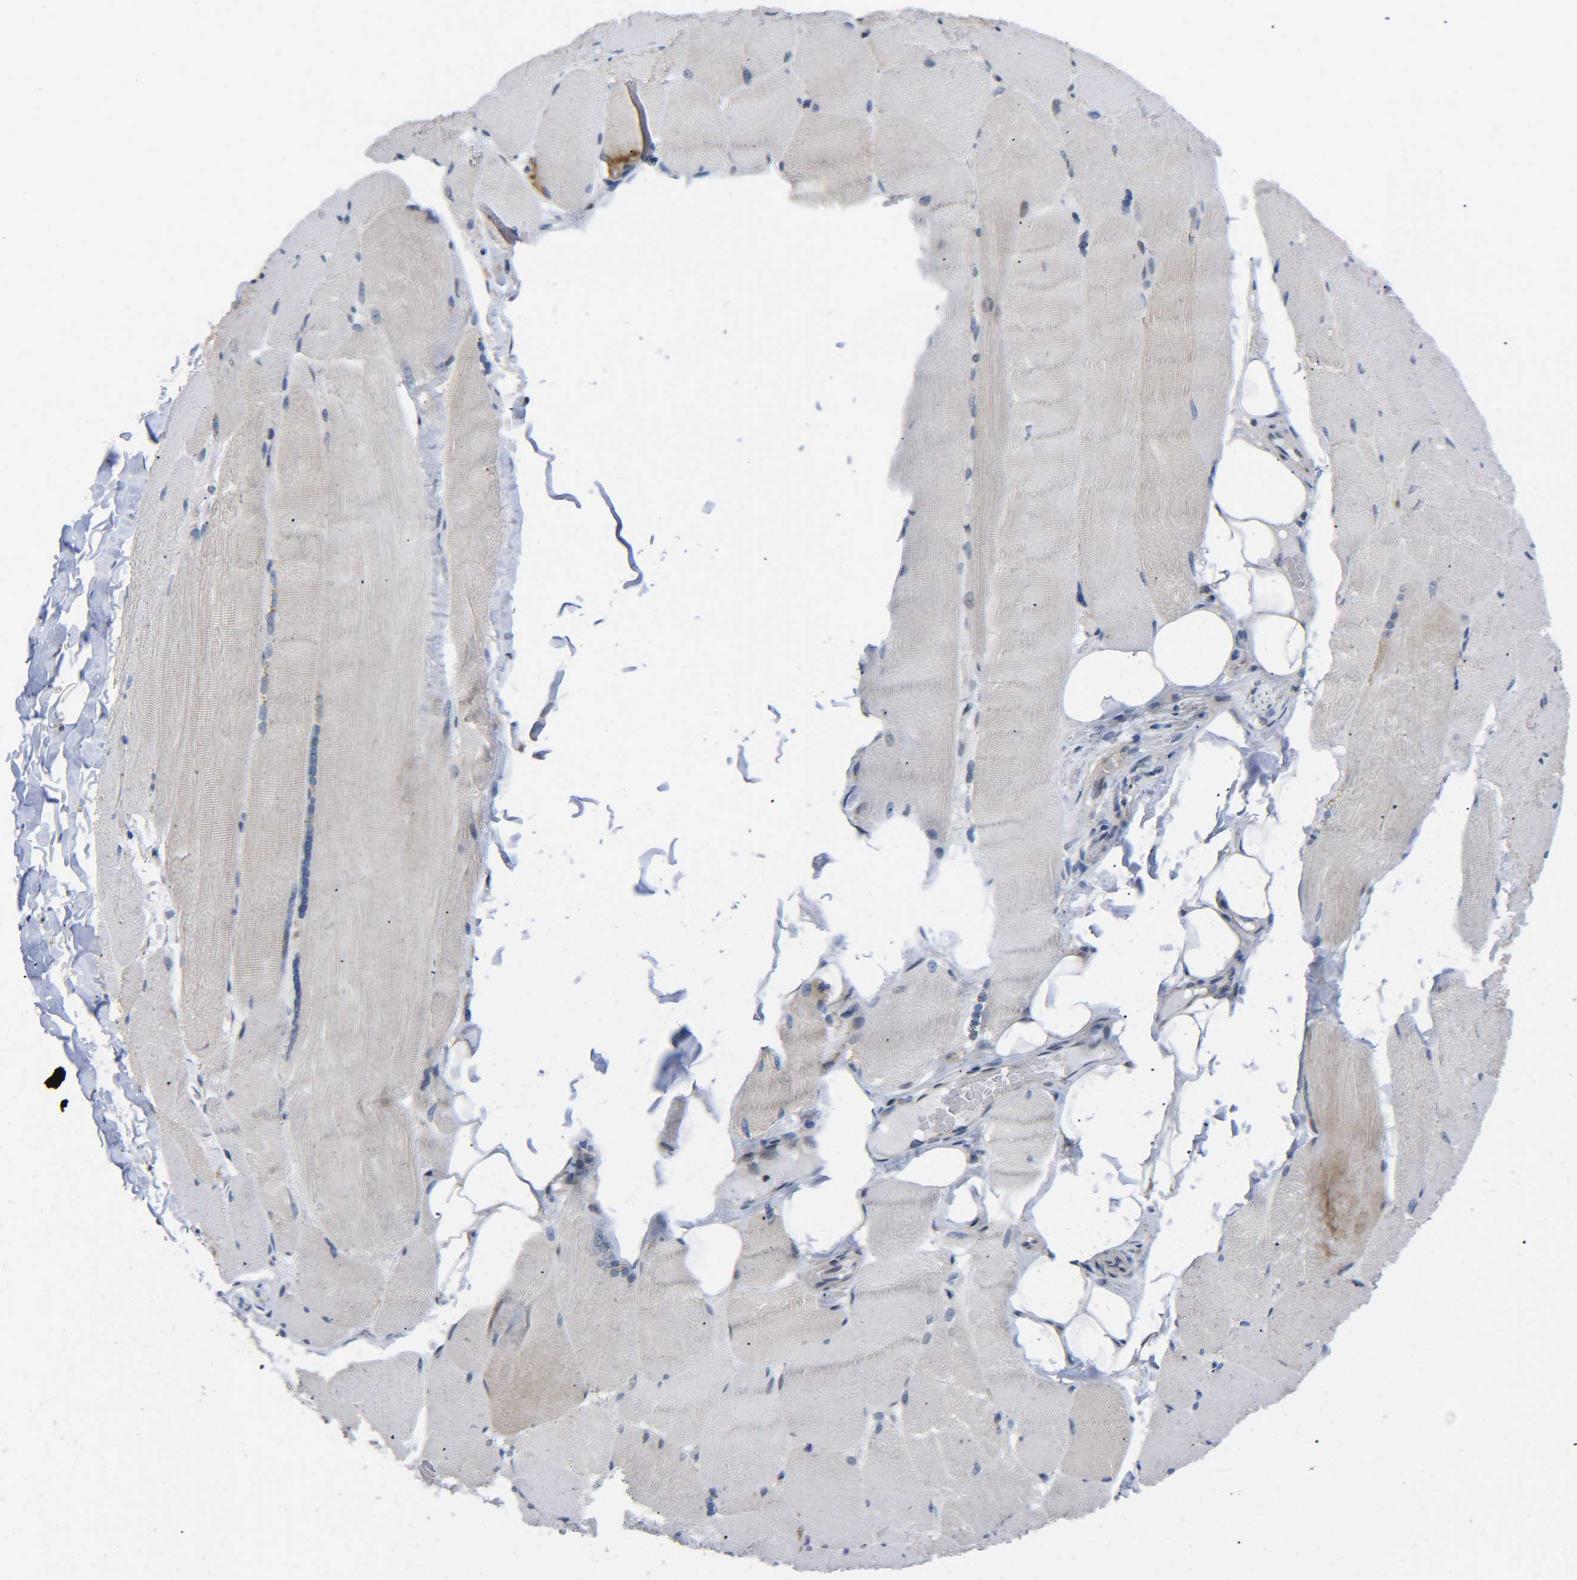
{"staining": {"intensity": "negative", "quantity": "none", "location": "none"}, "tissue": "skeletal muscle", "cell_type": "Myocytes", "image_type": "normal", "snomed": [{"axis": "morphology", "description": "Normal tissue, NOS"}, {"axis": "topography", "description": "Skin"}, {"axis": "topography", "description": "Skeletal muscle"}], "caption": "A high-resolution micrograph shows IHC staining of unremarkable skeletal muscle, which shows no significant staining in myocytes. The staining is performed using DAB (3,3'-diaminobenzidine) brown chromogen with nuclei counter-stained in using hematoxylin.", "gene": "CMTM1", "patient": {"sex": "male", "age": 83}}